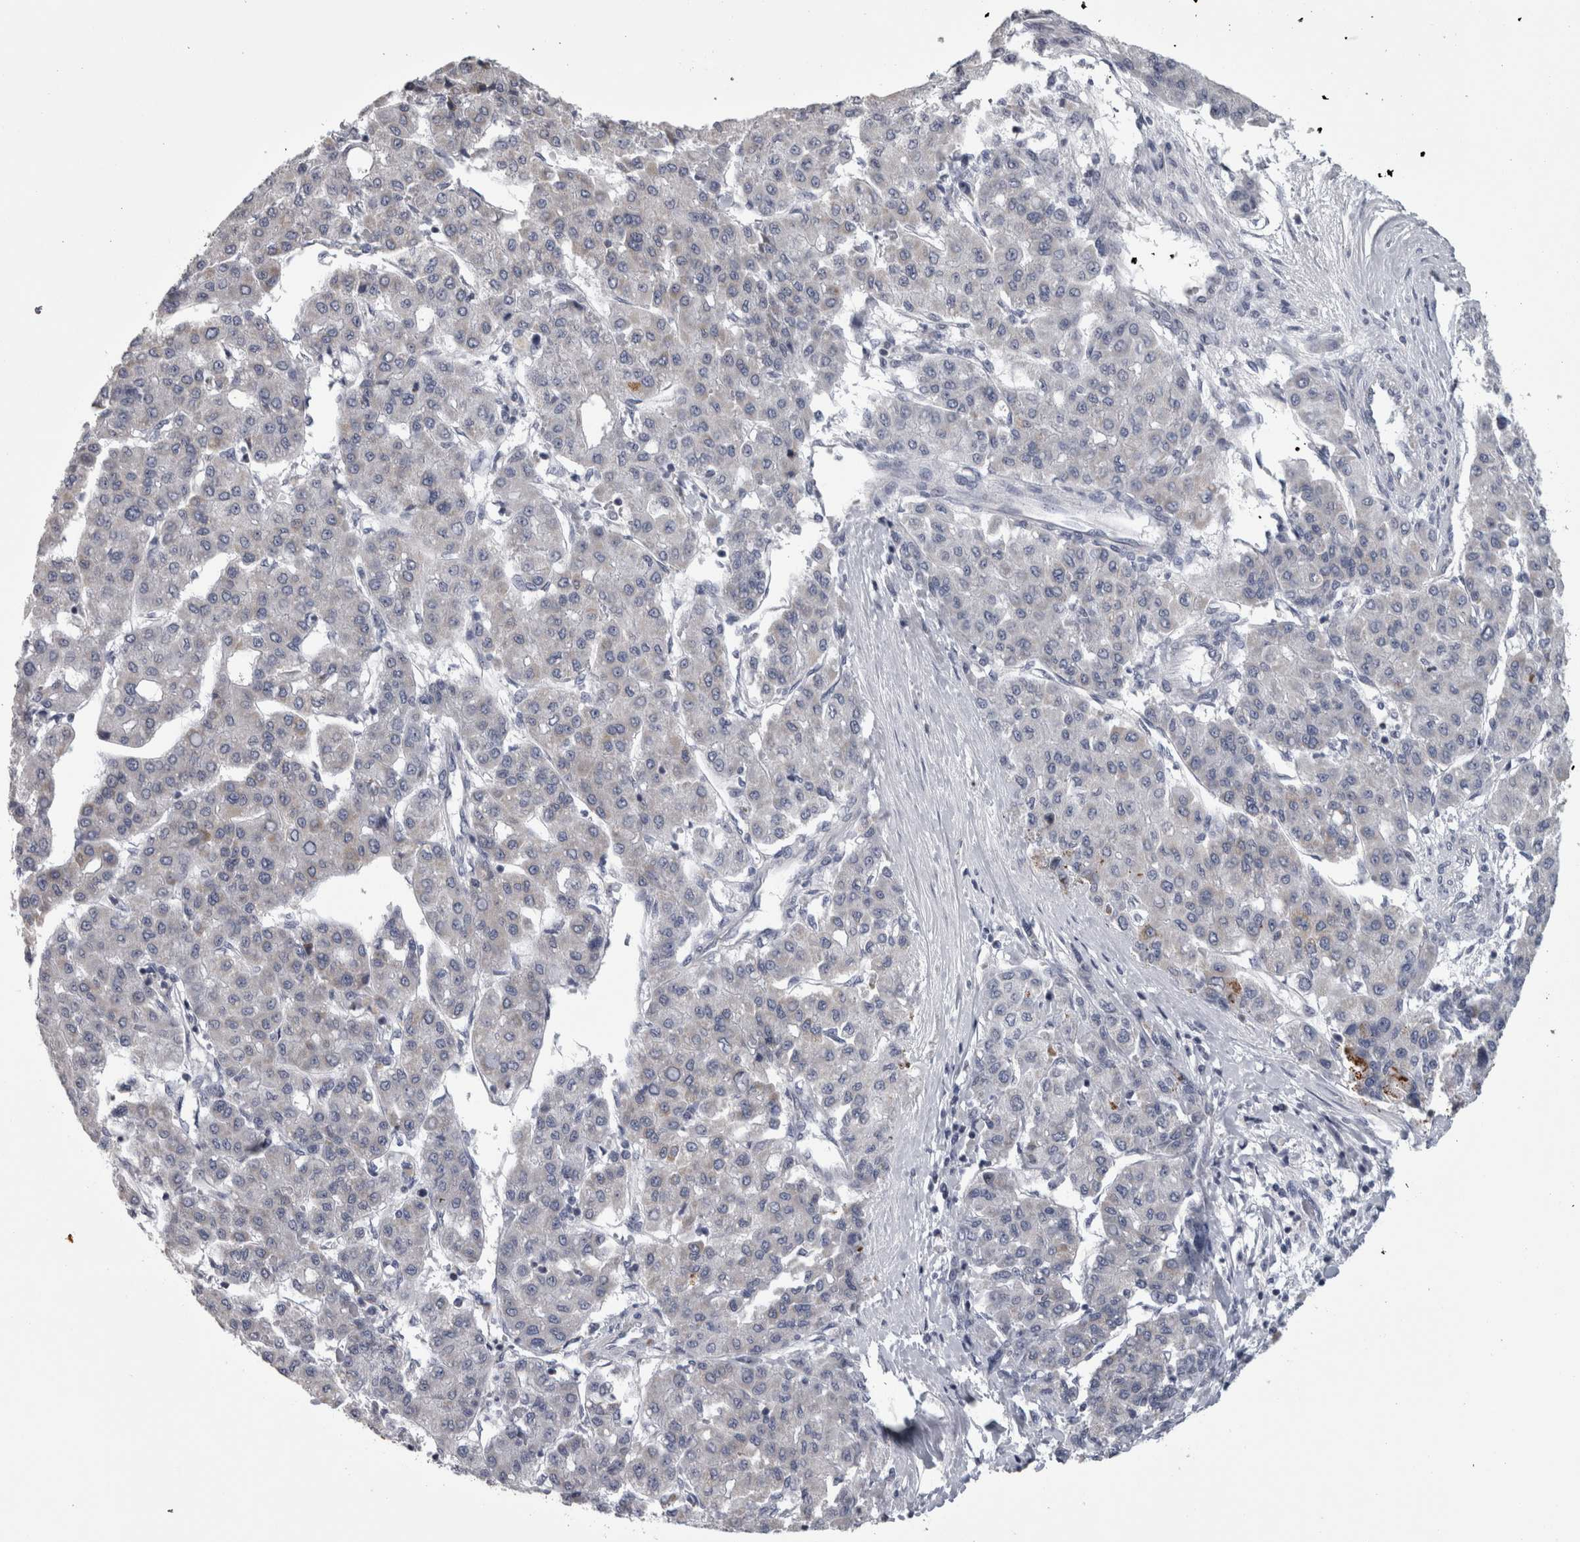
{"staining": {"intensity": "negative", "quantity": "none", "location": "none"}, "tissue": "liver cancer", "cell_type": "Tumor cells", "image_type": "cancer", "snomed": [{"axis": "morphology", "description": "Carcinoma, Hepatocellular, NOS"}, {"axis": "topography", "description": "Liver"}], "caption": "This is a image of immunohistochemistry staining of liver hepatocellular carcinoma, which shows no expression in tumor cells. (Stains: DAB (3,3'-diaminobenzidine) immunohistochemistry with hematoxylin counter stain, Microscopy: brightfield microscopy at high magnification).", "gene": "DBT", "patient": {"sex": "male", "age": 65}}